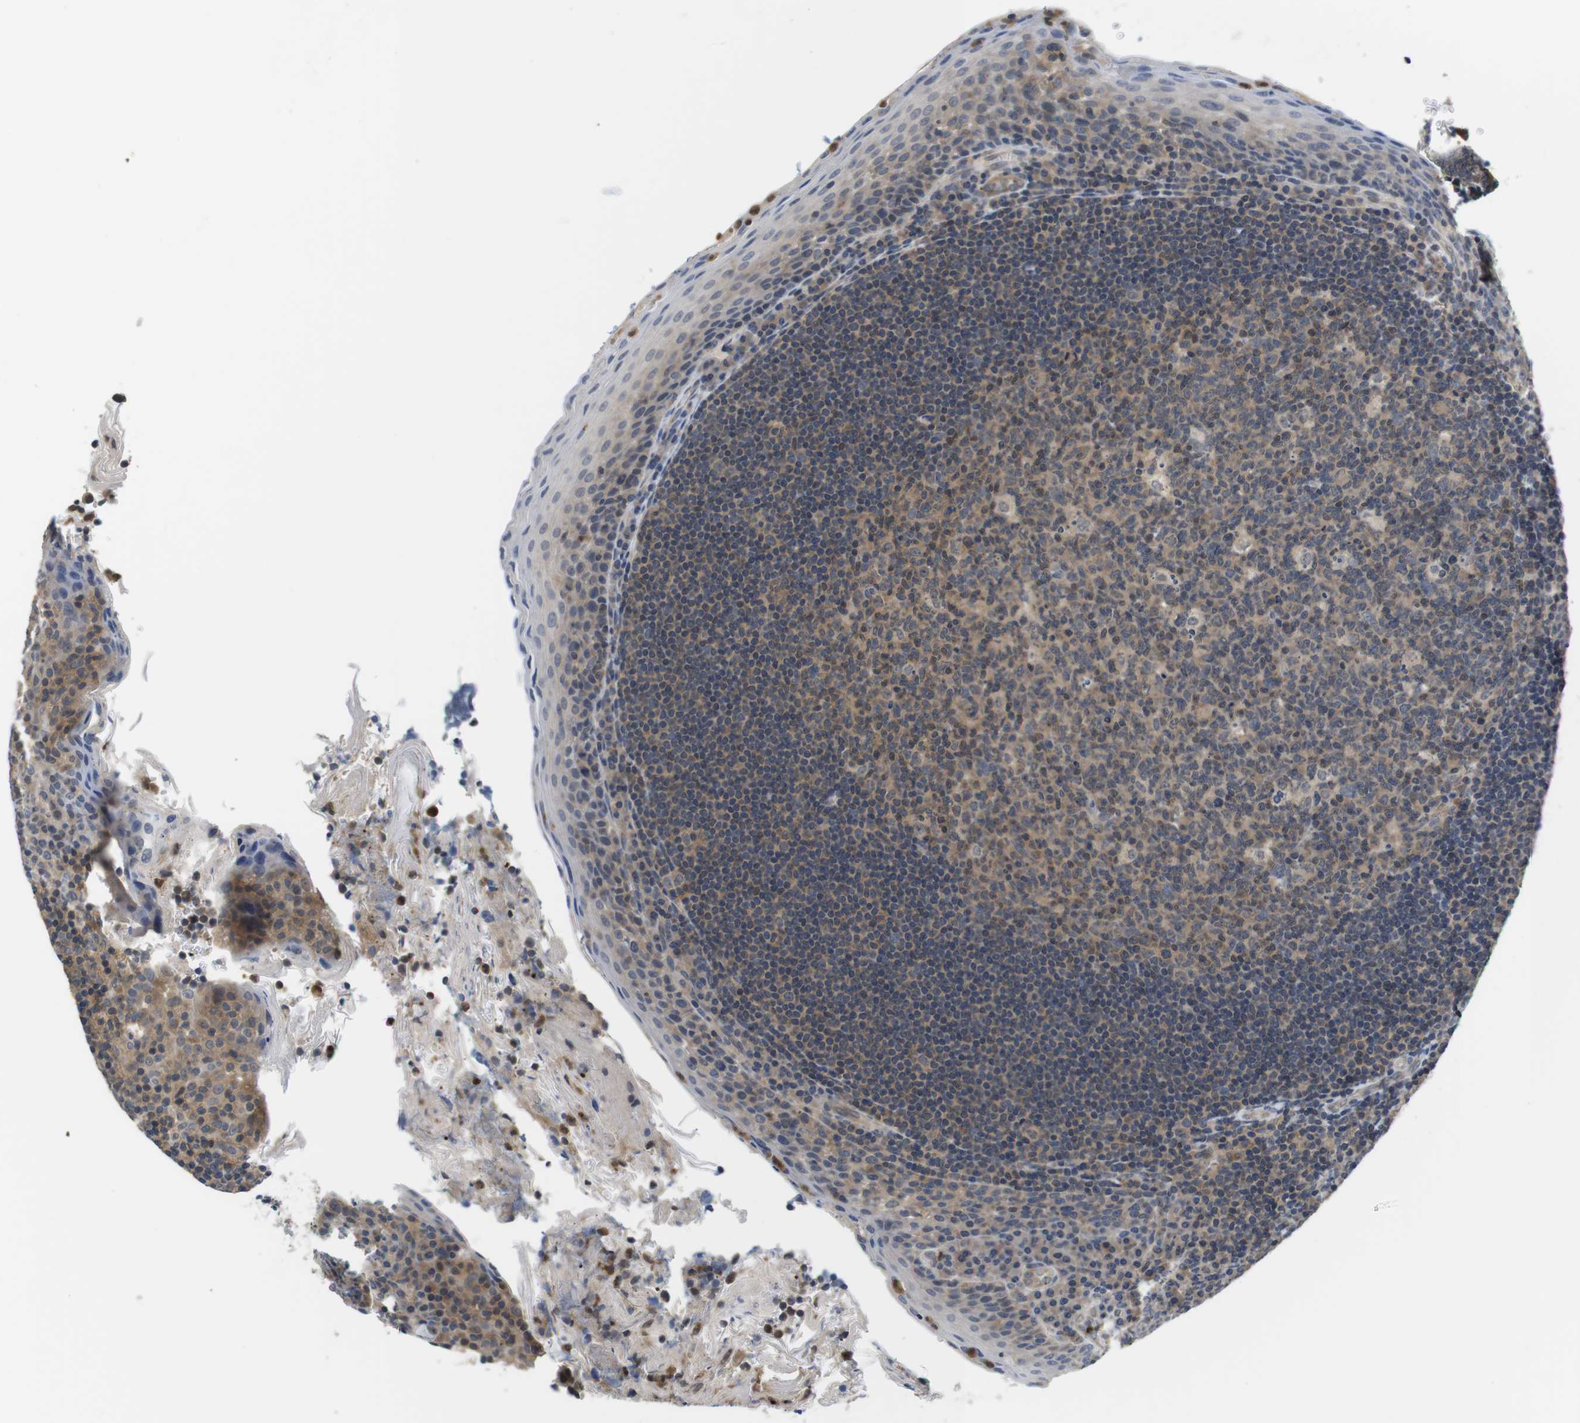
{"staining": {"intensity": "weak", "quantity": ">75%", "location": "cytoplasmic/membranous"}, "tissue": "tonsil", "cell_type": "Germinal center cells", "image_type": "normal", "snomed": [{"axis": "morphology", "description": "Normal tissue, NOS"}, {"axis": "topography", "description": "Tonsil"}], "caption": "A brown stain highlights weak cytoplasmic/membranous expression of a protein in germinal center cells of unremarkable tonsil. The staining is performed using DAB (3,3'-diaminobenzidine) brown chromogen to label protein expression. The nuclei are counter-stained blue using hematoxylin.", "gene": "FADD", "patient": {"sex": "male", "age": 17}}